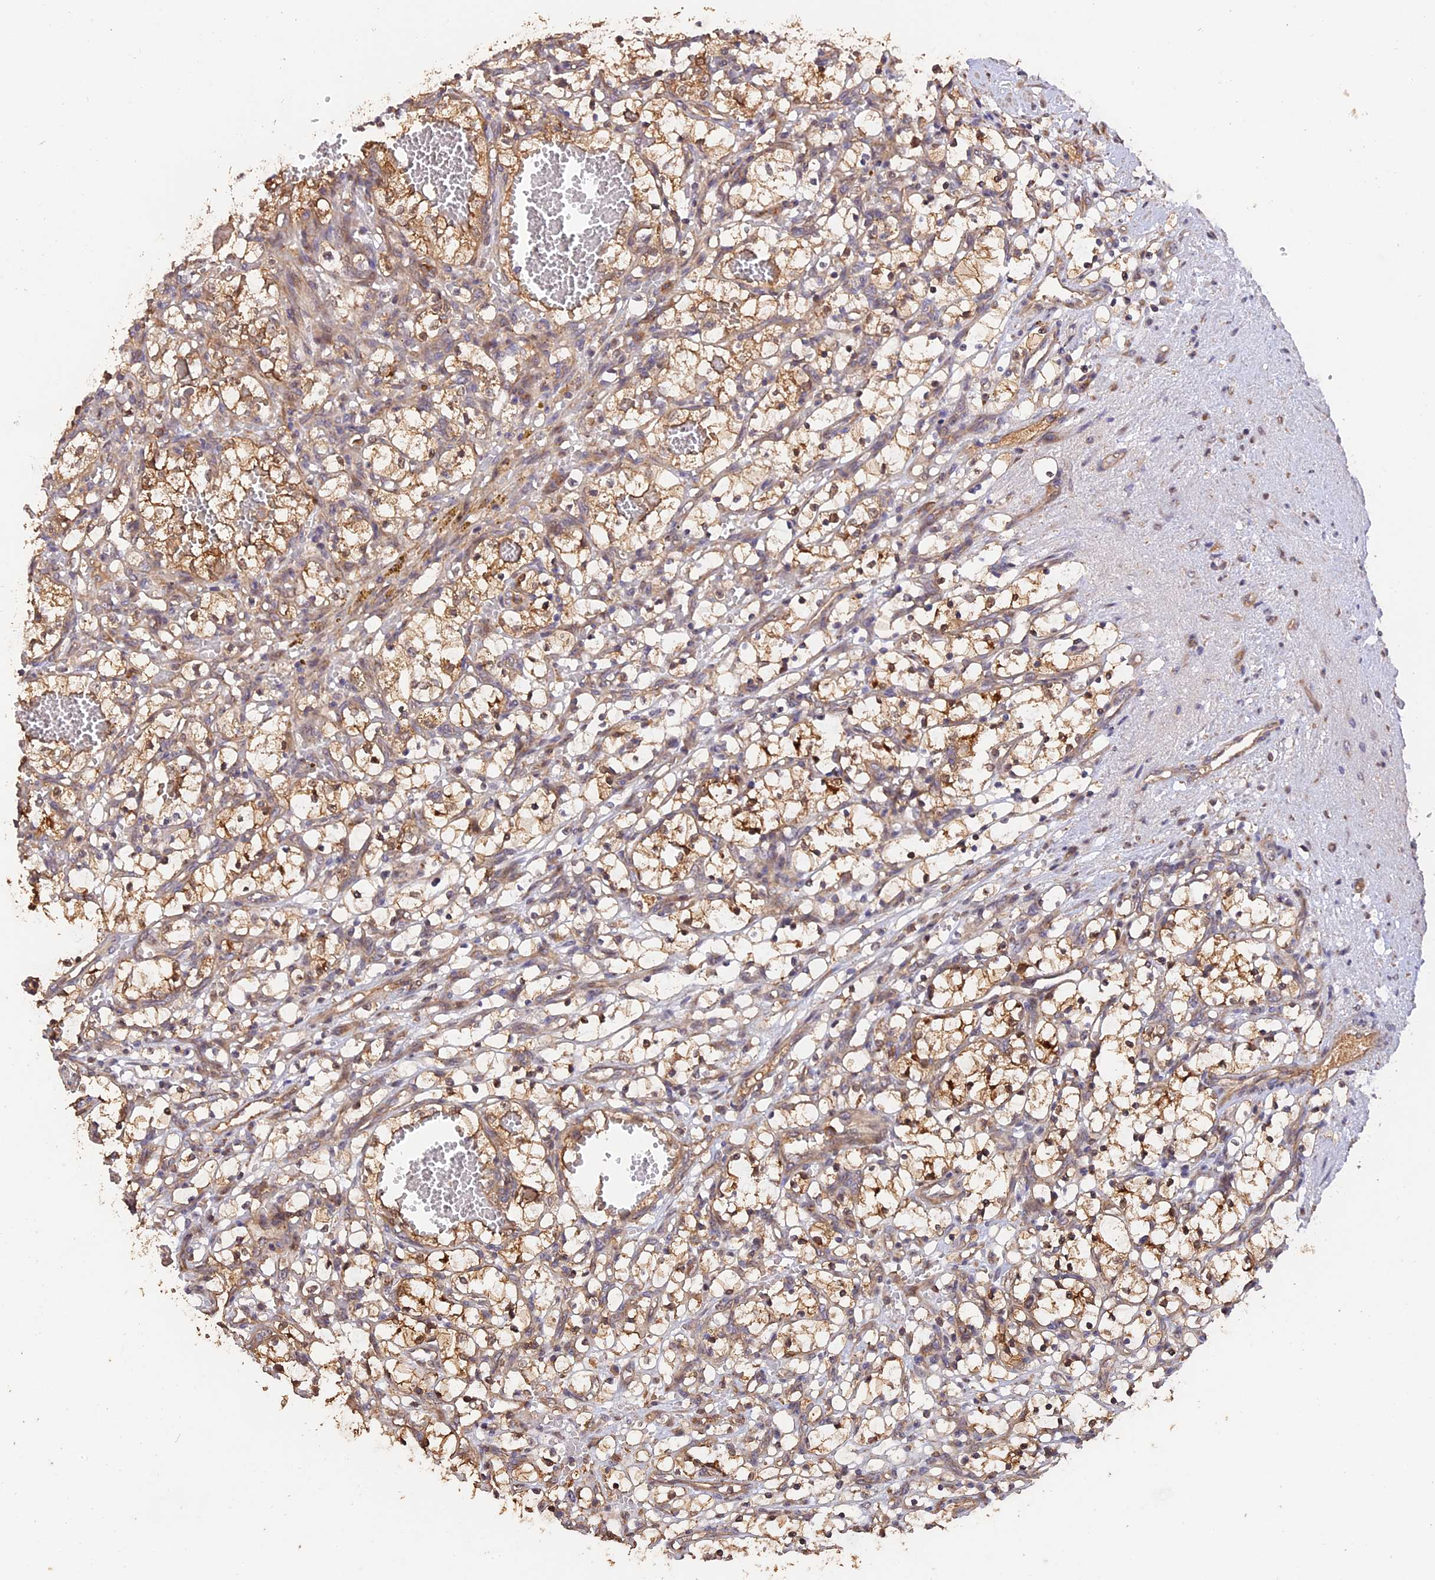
{"staining": {"intensity": "moderate", "quantity": ">75%", "location": "cytoplasmic/membranous"}, "tissue": "renal cancer", "cell_type": "Tumor cells", "image_type": "cancer", "snomed": [{"axis": "morphology", "description": "Adenocarcinoma, NOS"}, {"axis": "topography", "description": "Kidney"}], "caption": "Protein analysis of adenocarcinoma (renal) tissue reveals moderate cytoplasmic/membranous positivity in approximately >75% of tumor cells.", "gene": "RASAL1", "patient": {"sex": "female", "age": 69}}